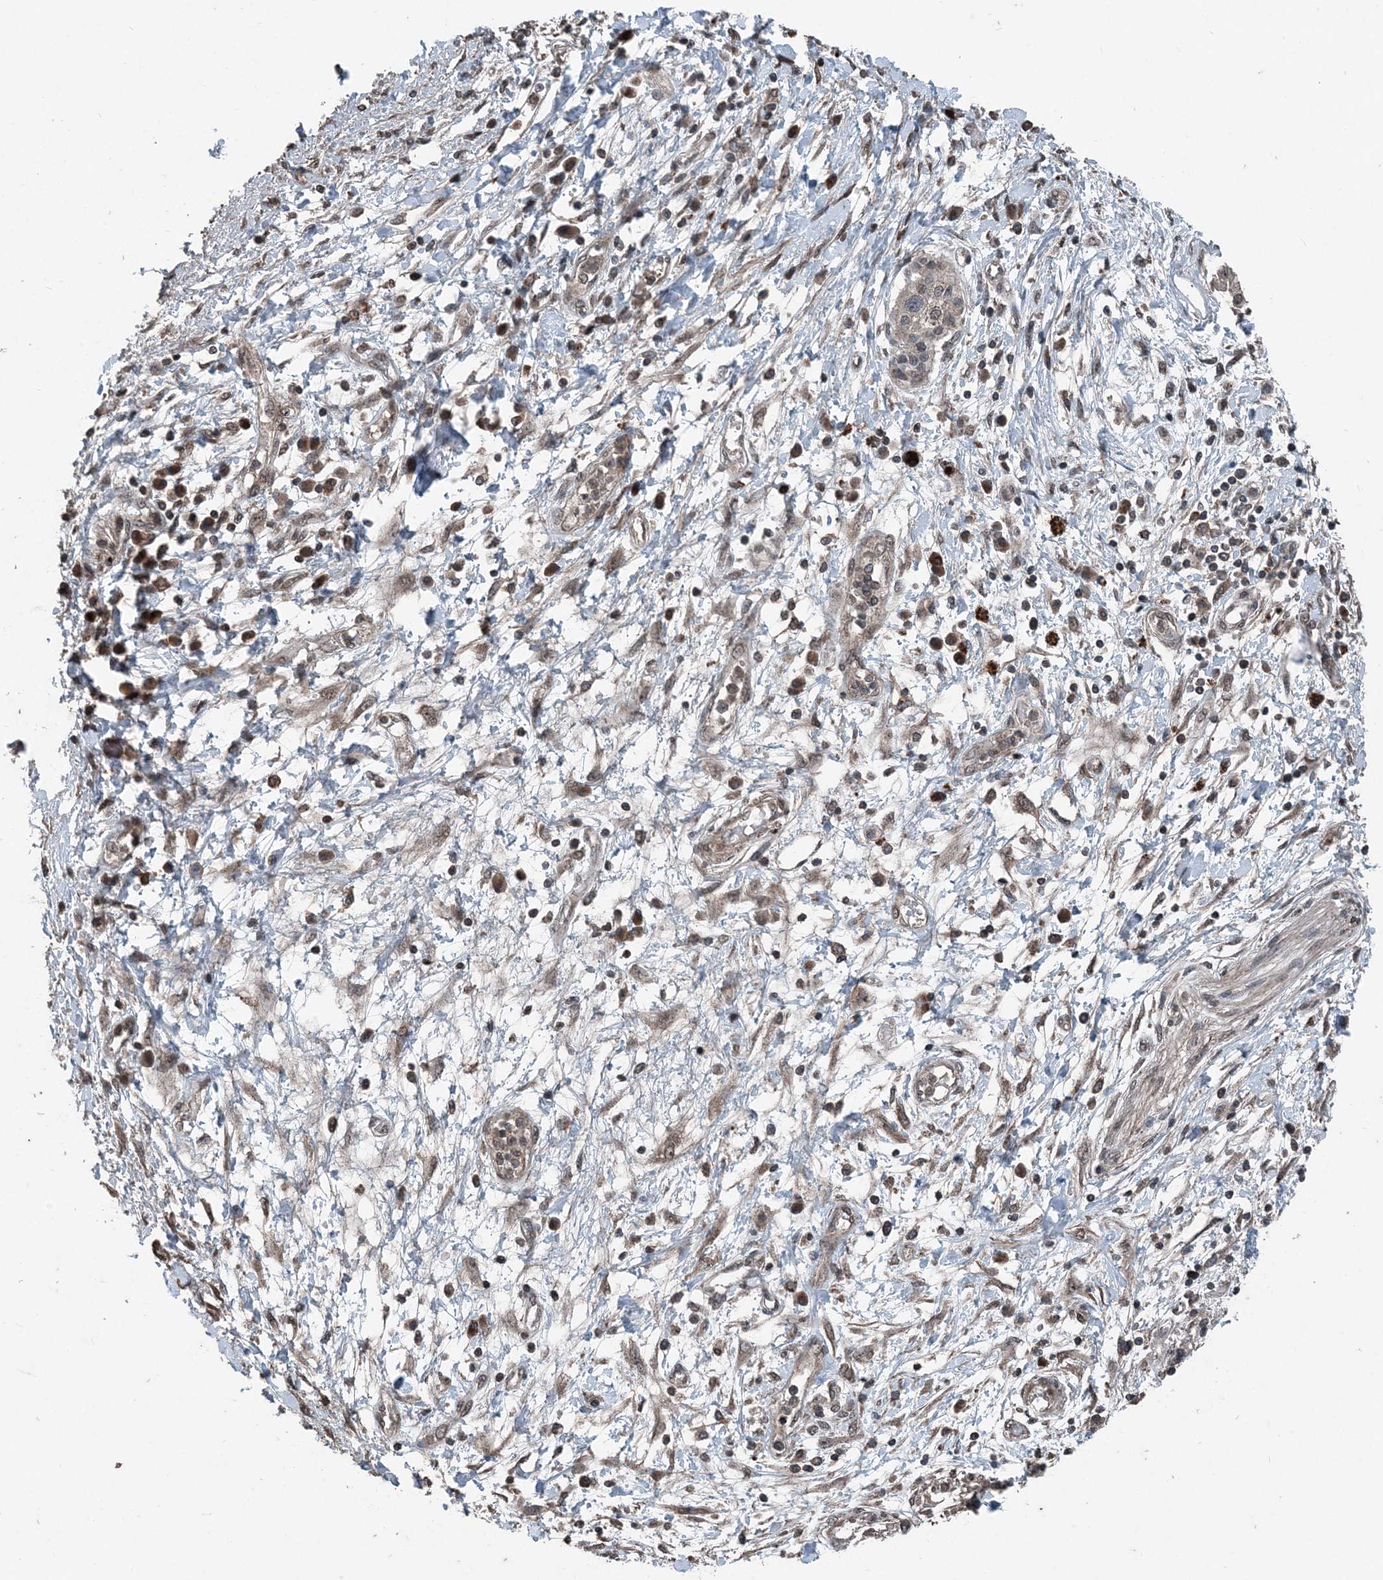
{"staining": {"intensity": "weak", "quantity": "<25%", "location": "cytoplasmic/membranous"}, "tissue": "pancreatic cancer", "cell_type": "Tumor cells", "image_type": "cancer", "snomed": [{"axis": "morphology", "description": "Adenocarcinoma, NOS"}, {"axis": "topography", "description": "Pancreas"}], "caption": "IHC photomicrograph of neoplastic tissue: pancreatic adenocarcinoma stained with DAB (3,3'-diaminobenzidine) shows no significant protein positivity in tumor cells.", "gene": "CFL1", "patient": {"sex": "female", "age": 56}}